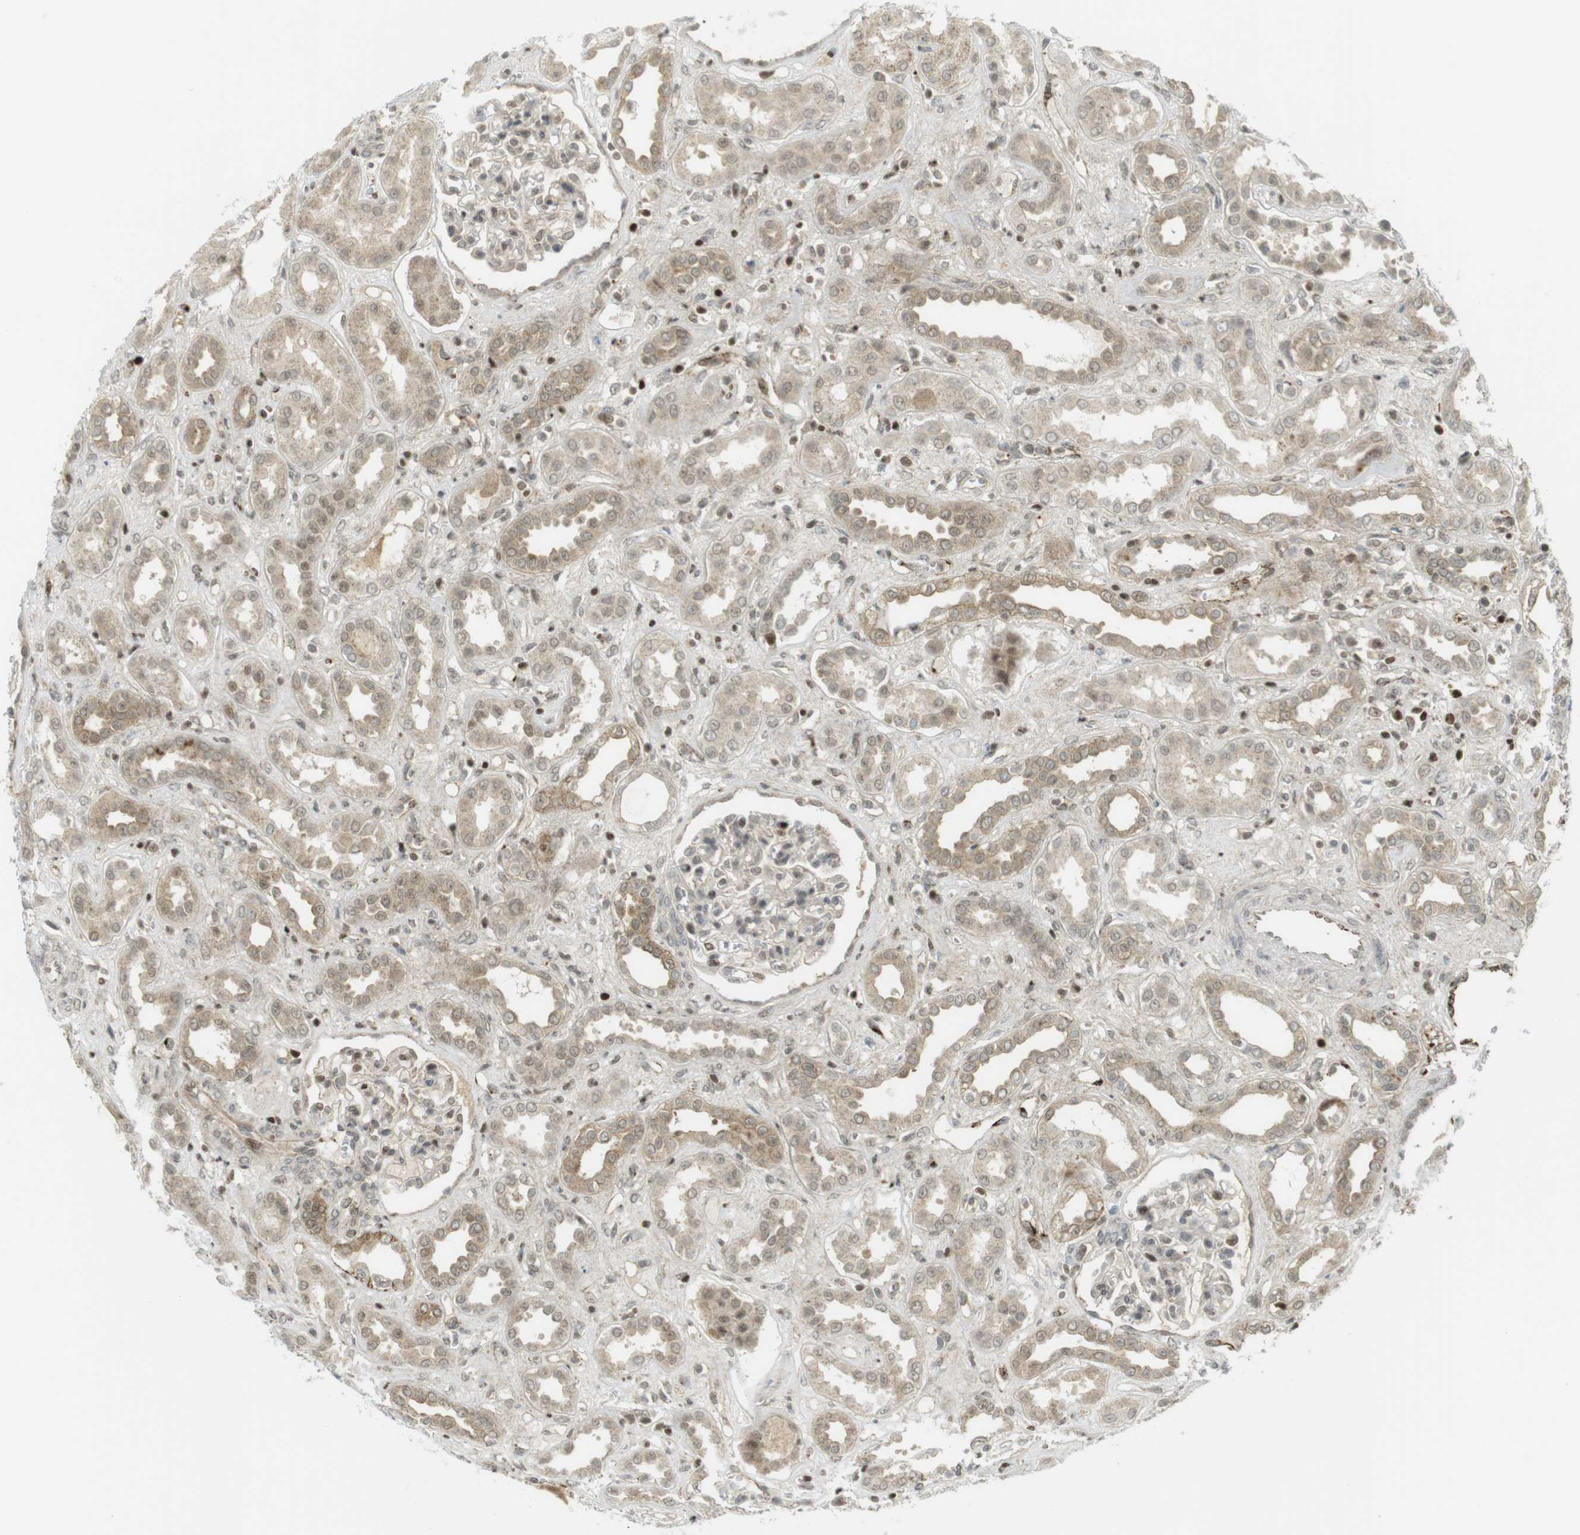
{"staining": {"intensity": "weak", "quantity": "<25%", "location": "cytoplasmic/membranous,nuclear"}, "tissue": "kidney", "cell_type": "Cells in glomeruli", "image_type": "normal", "snomed": [{"axis": "morphology", "description": "Normal tissue, NOS"}, {"axis": "topography", "description": "Kidney"}], "caption": "Protein analysis of unremarkable kidney displays no significant positivity in cells in glomeruli.", "gene": "PPP1R13B", "patient": {"sex": "male", "age": 59}}